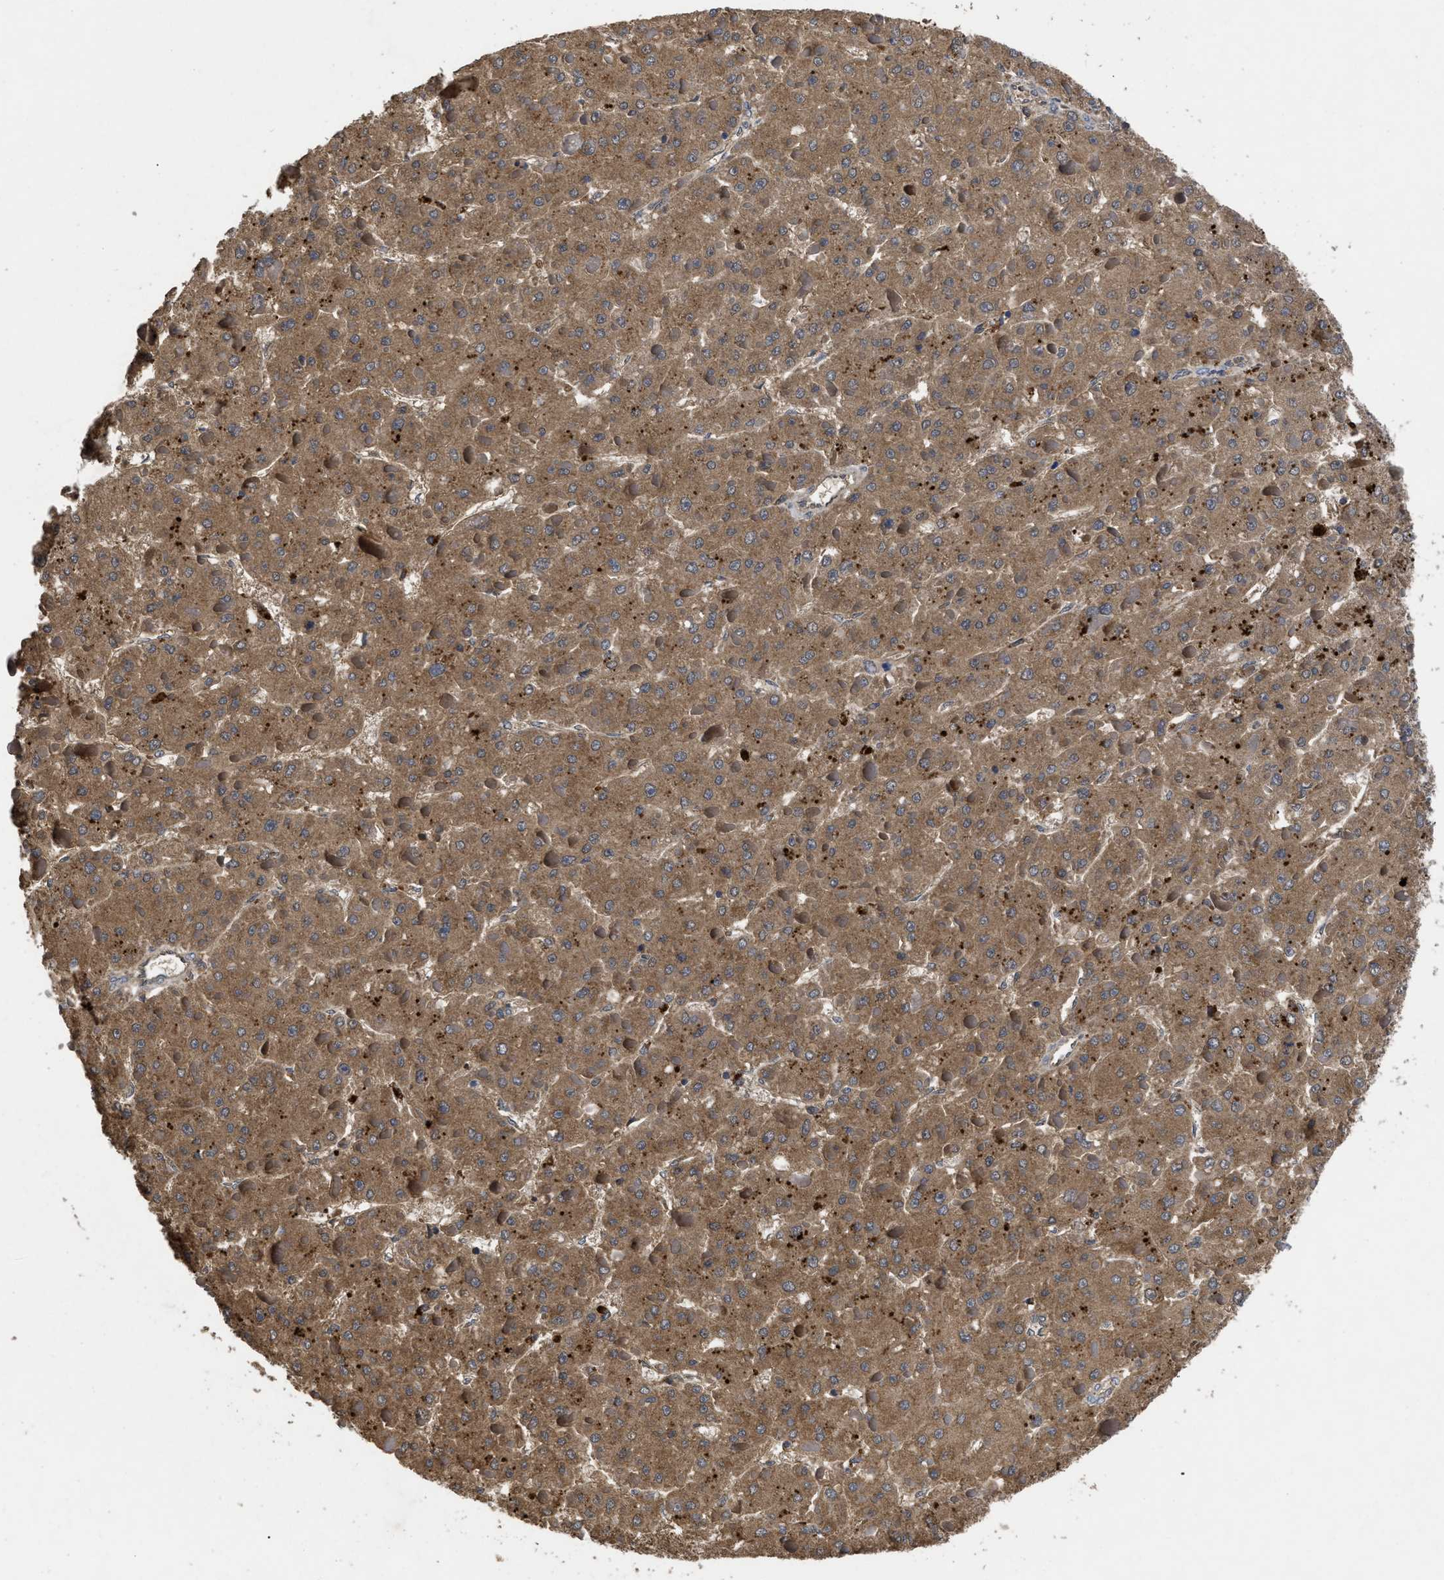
{"staining": {"intensity": "moderate", "quantity": ">75%", "location": "cytoplasmic/membranous"}, "tissue": "liver cancer", "cell_type": "Tumor cells", "image_type": "cancer", "snomed": [{"axis": "morphology", "description": "Carcinoma, Hepatocellular, NOS"}, {"axis": "topography", "description": "Liver"}], "caption": "Tumor cells demonstrate medium levels of moderate cytoplasmic/membranous positivity in about >75% of cells in hepatocellular carcinoma (liver).", "gene": "LRRC3", "patient": {"sex": "female", "age": 73}}